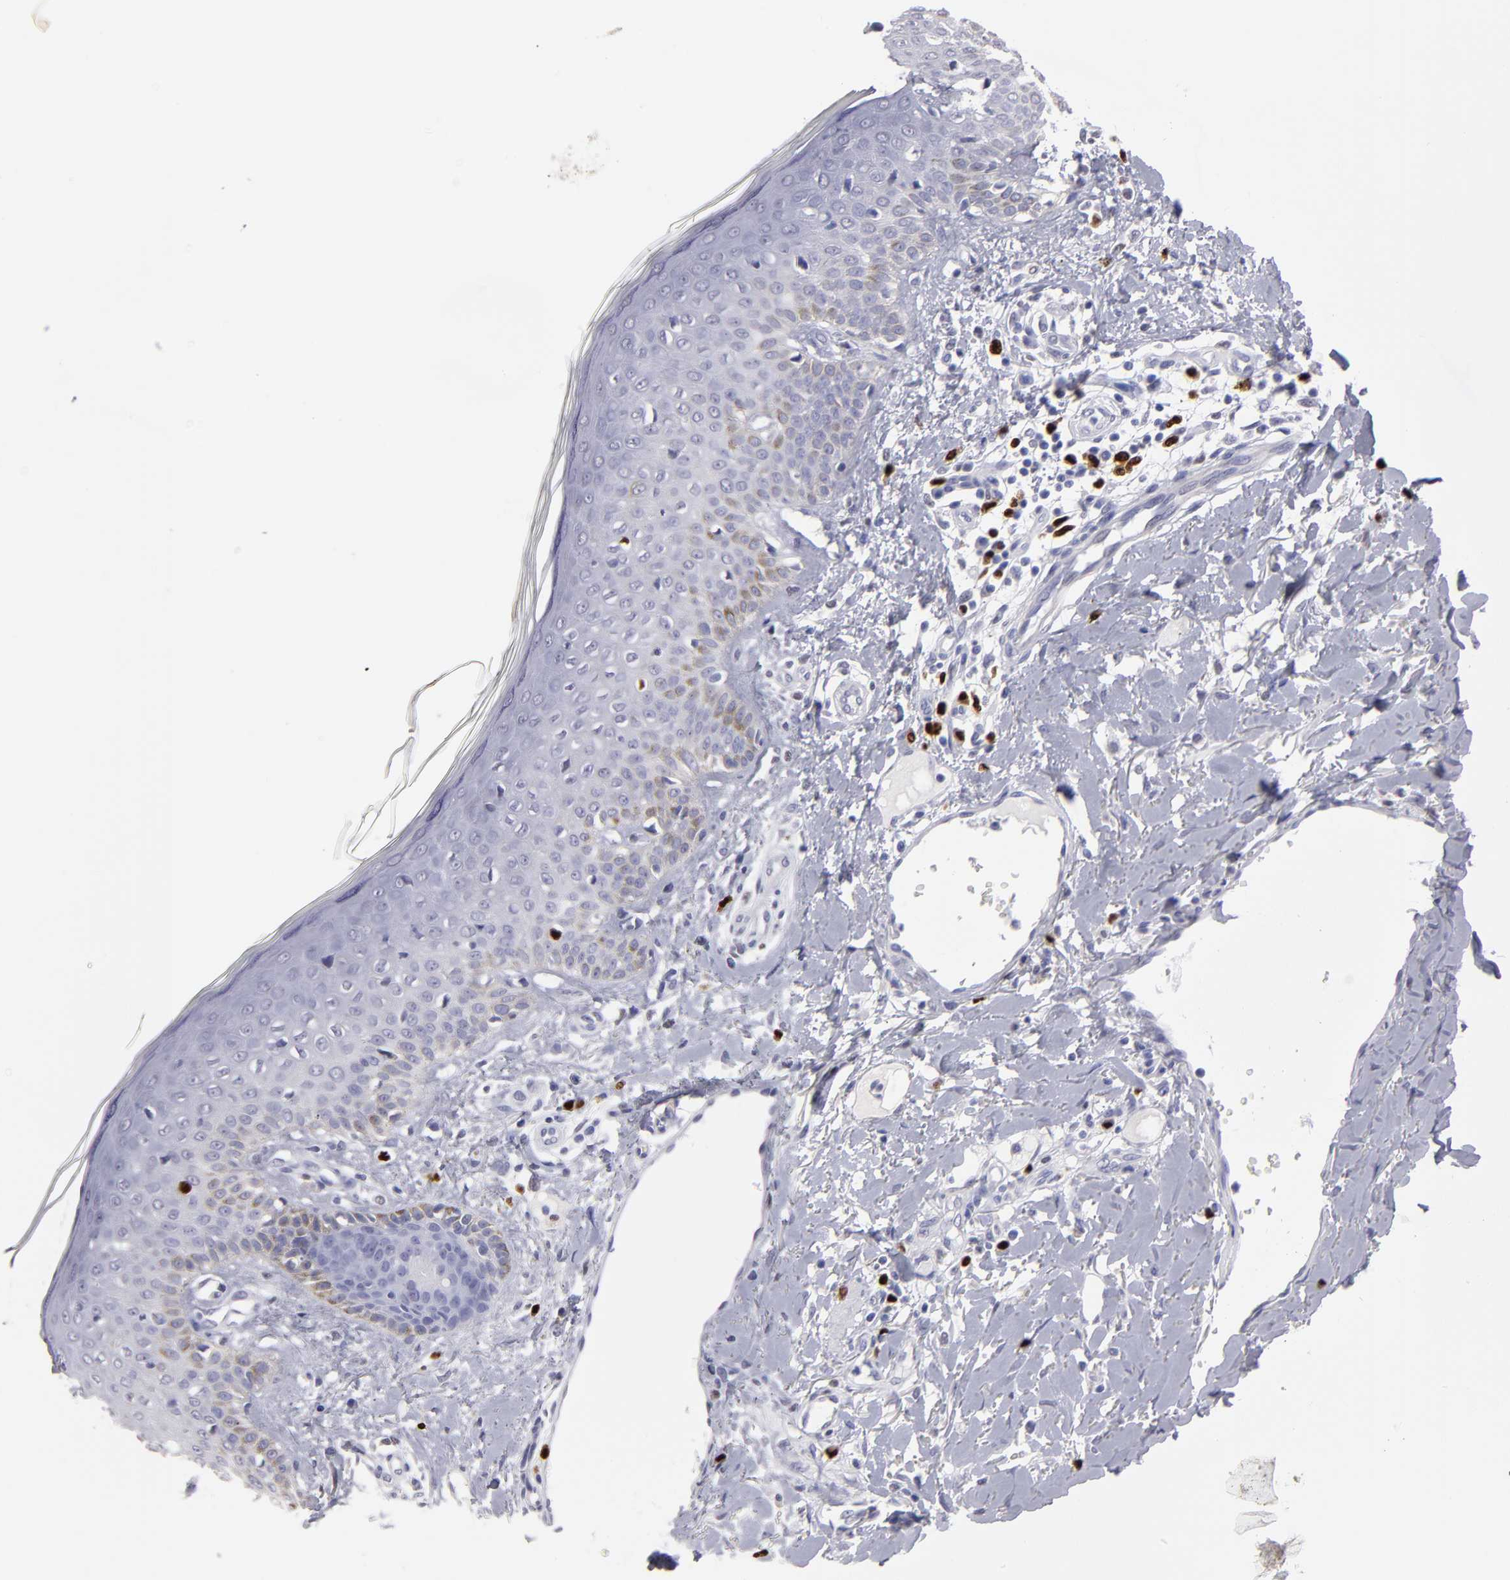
{"staining": {"intensity": "weak", "quantity": "<25%", "location": "cytoplasmic/membranous"}, "tissue": "skin cancer", "cell_type": "Tumor cells", "image_type": "cancer", "snomed": [{"axis": "morphology", "description": "Squamous cell carcinoma, NOS"}, {"axis": "topography", "description": "Skin"}], "caption": "Immunohistochemistry photomicrograph of human skin squamous cell carcinoma stained for a protein (brown), which displays no staining in tumor cells.", "gene": "IRF8", "patient": {"sex": "female", "age": 59}}